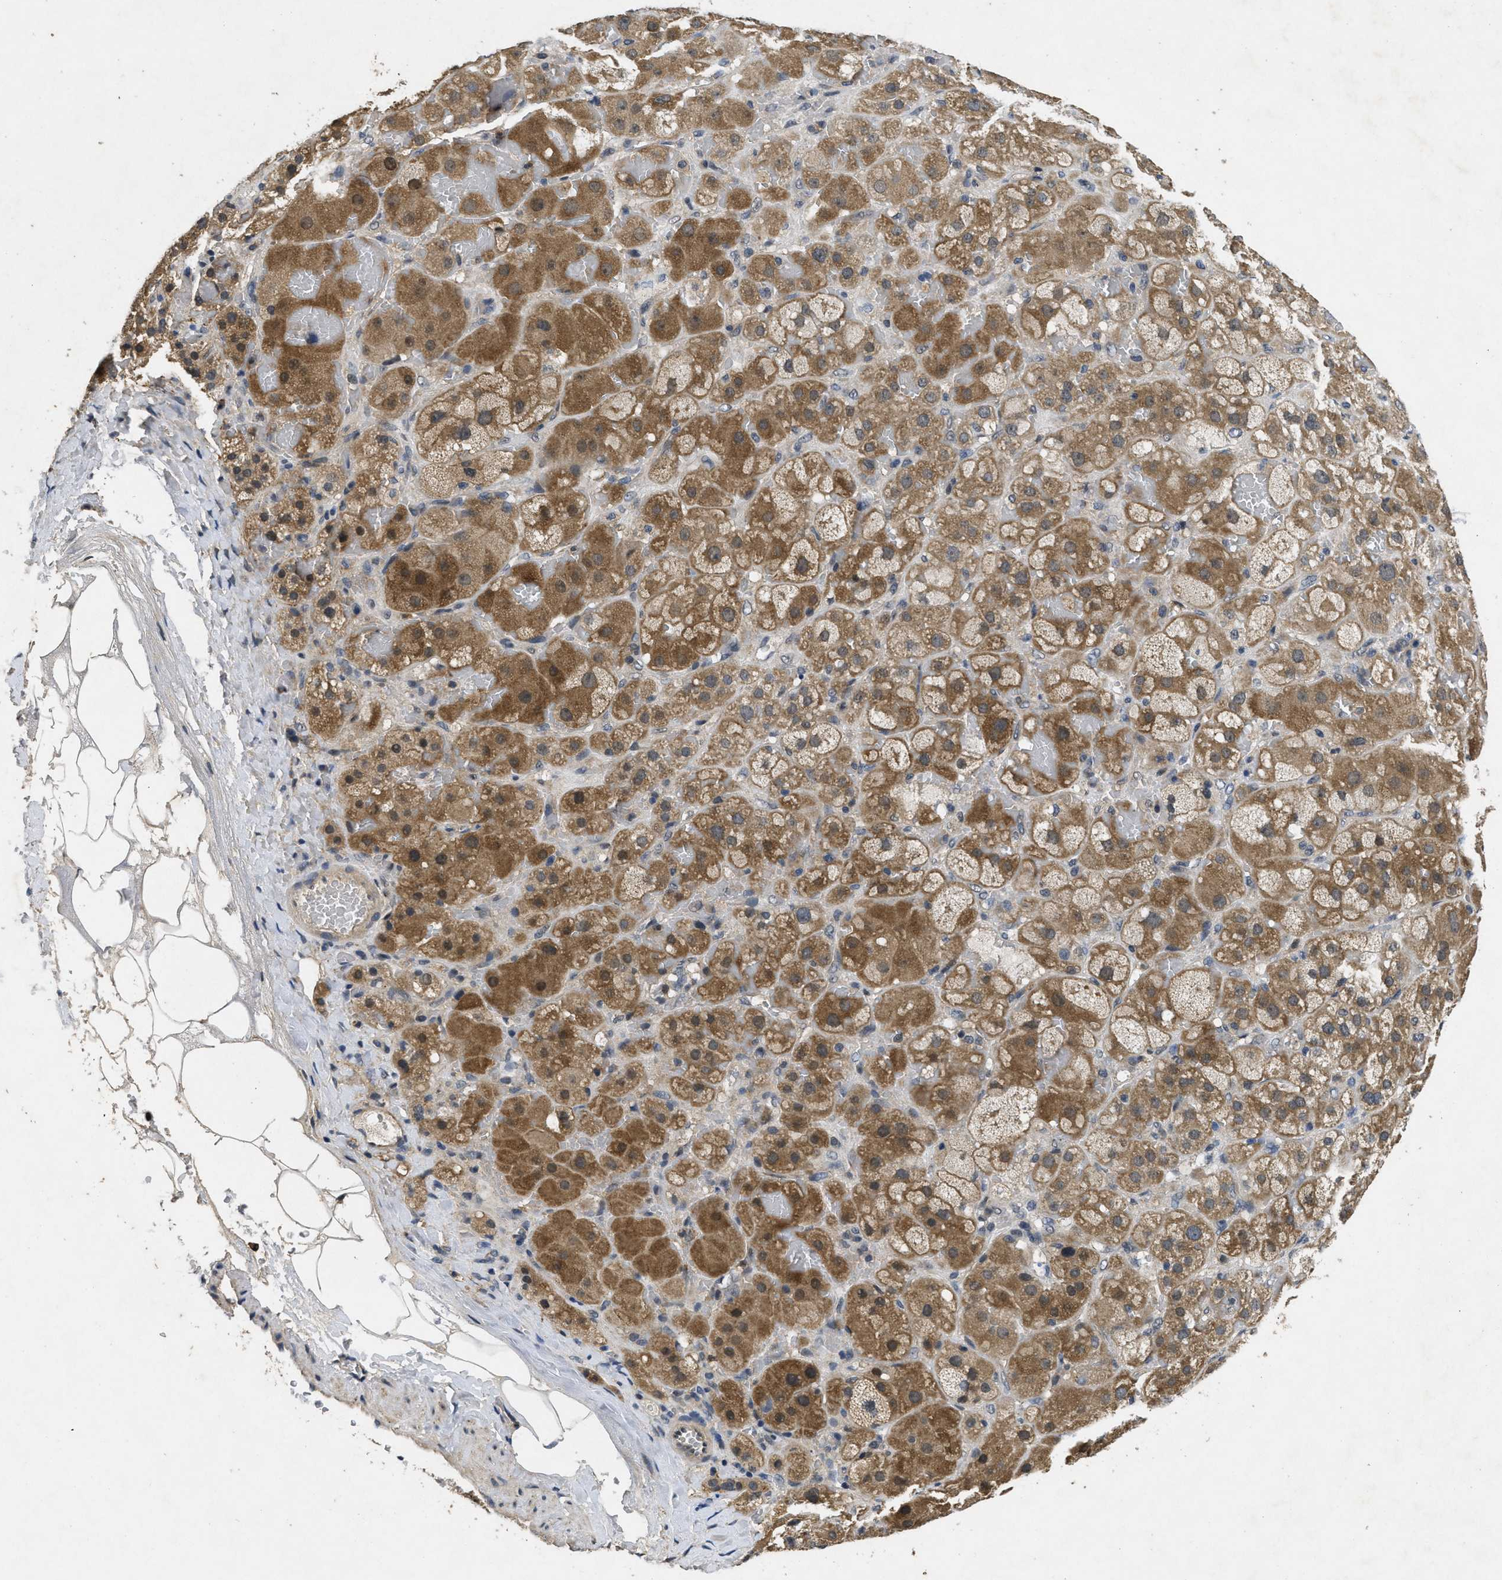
{"staining": {"intensity": "moderate", "quantity": ">75%", "location": "cytoplasmic/membranous"}, "tissue": "adrenal gland", "cell_type": "Glandular cells", "image_type": "normal", "snomed": [{"axis": "morphology", "description": "Normal tissue, NOS"}, {"axis": "topography", "description": "Adrenal gland"}], "caption": "Approximately >75% of glandular cells in normal adrenal gland display moderate cytoplasmic/membranous protein expression as visualized by brown immunohistochemical staining.", "gene": "PAPOLG", "patient": {"sex": "female", "age": 47}}